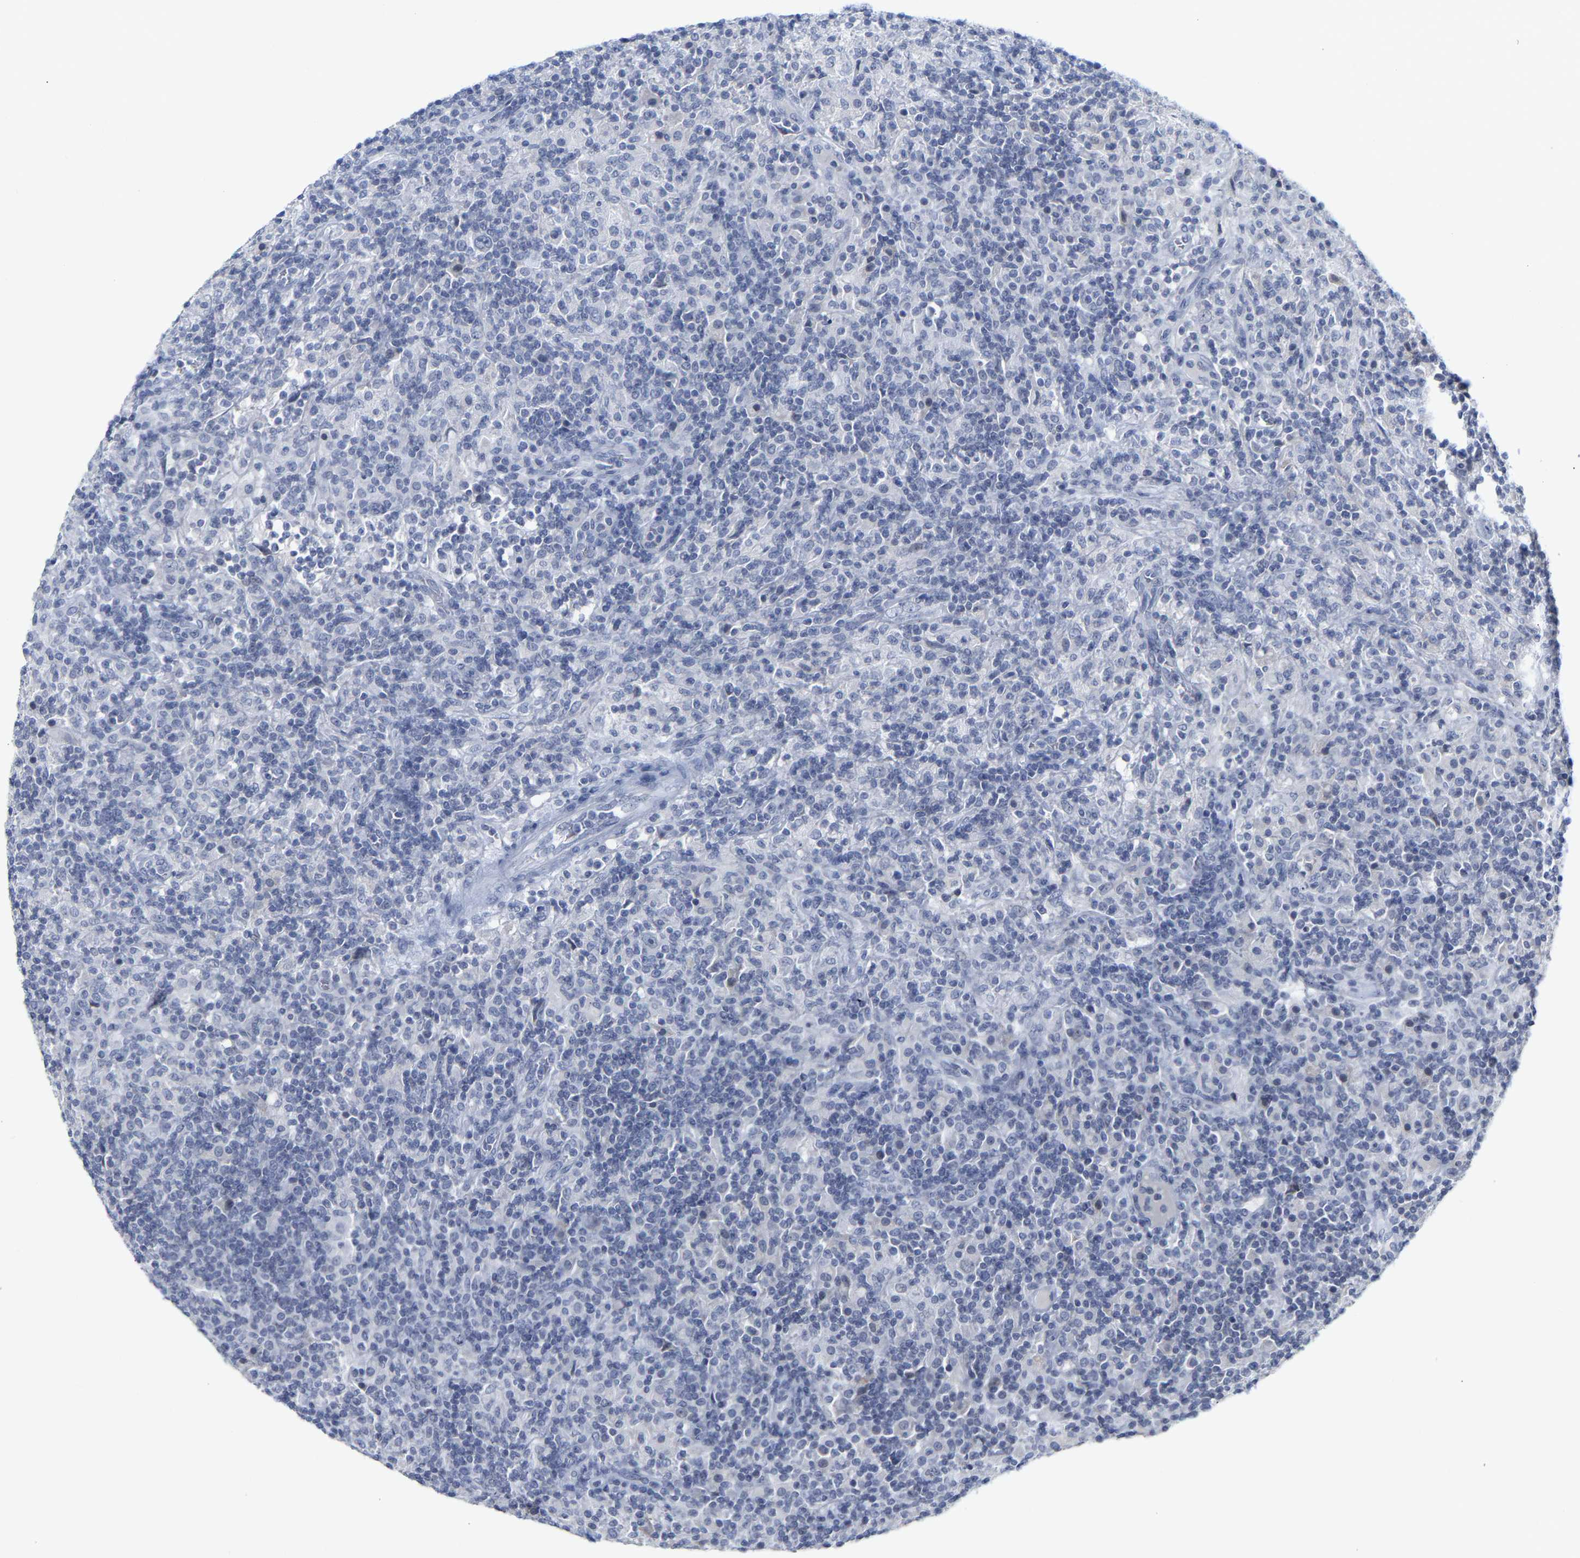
{"staining": {"intensity": "negative", "quantity": "none", "location": "none"}, "tissue": "lymphoma", "cell_type": "Tumor cells", "image_type": "cancer", "snomed": [{"axis": "morphology", "description": "Hodgkin's disease, NOS"}, {"axis": "topography", "description": "Lymph node"}], "caption": "A photomicrograph of Hodgkin's disease stained for a protein shows no brown staining in tumor cells. (DAB (3,3'-diaminobenzidine) immunohistochemistry, high magnification).", "gene": "KRT76", "patient": {"sex": "male", "age": 70}}